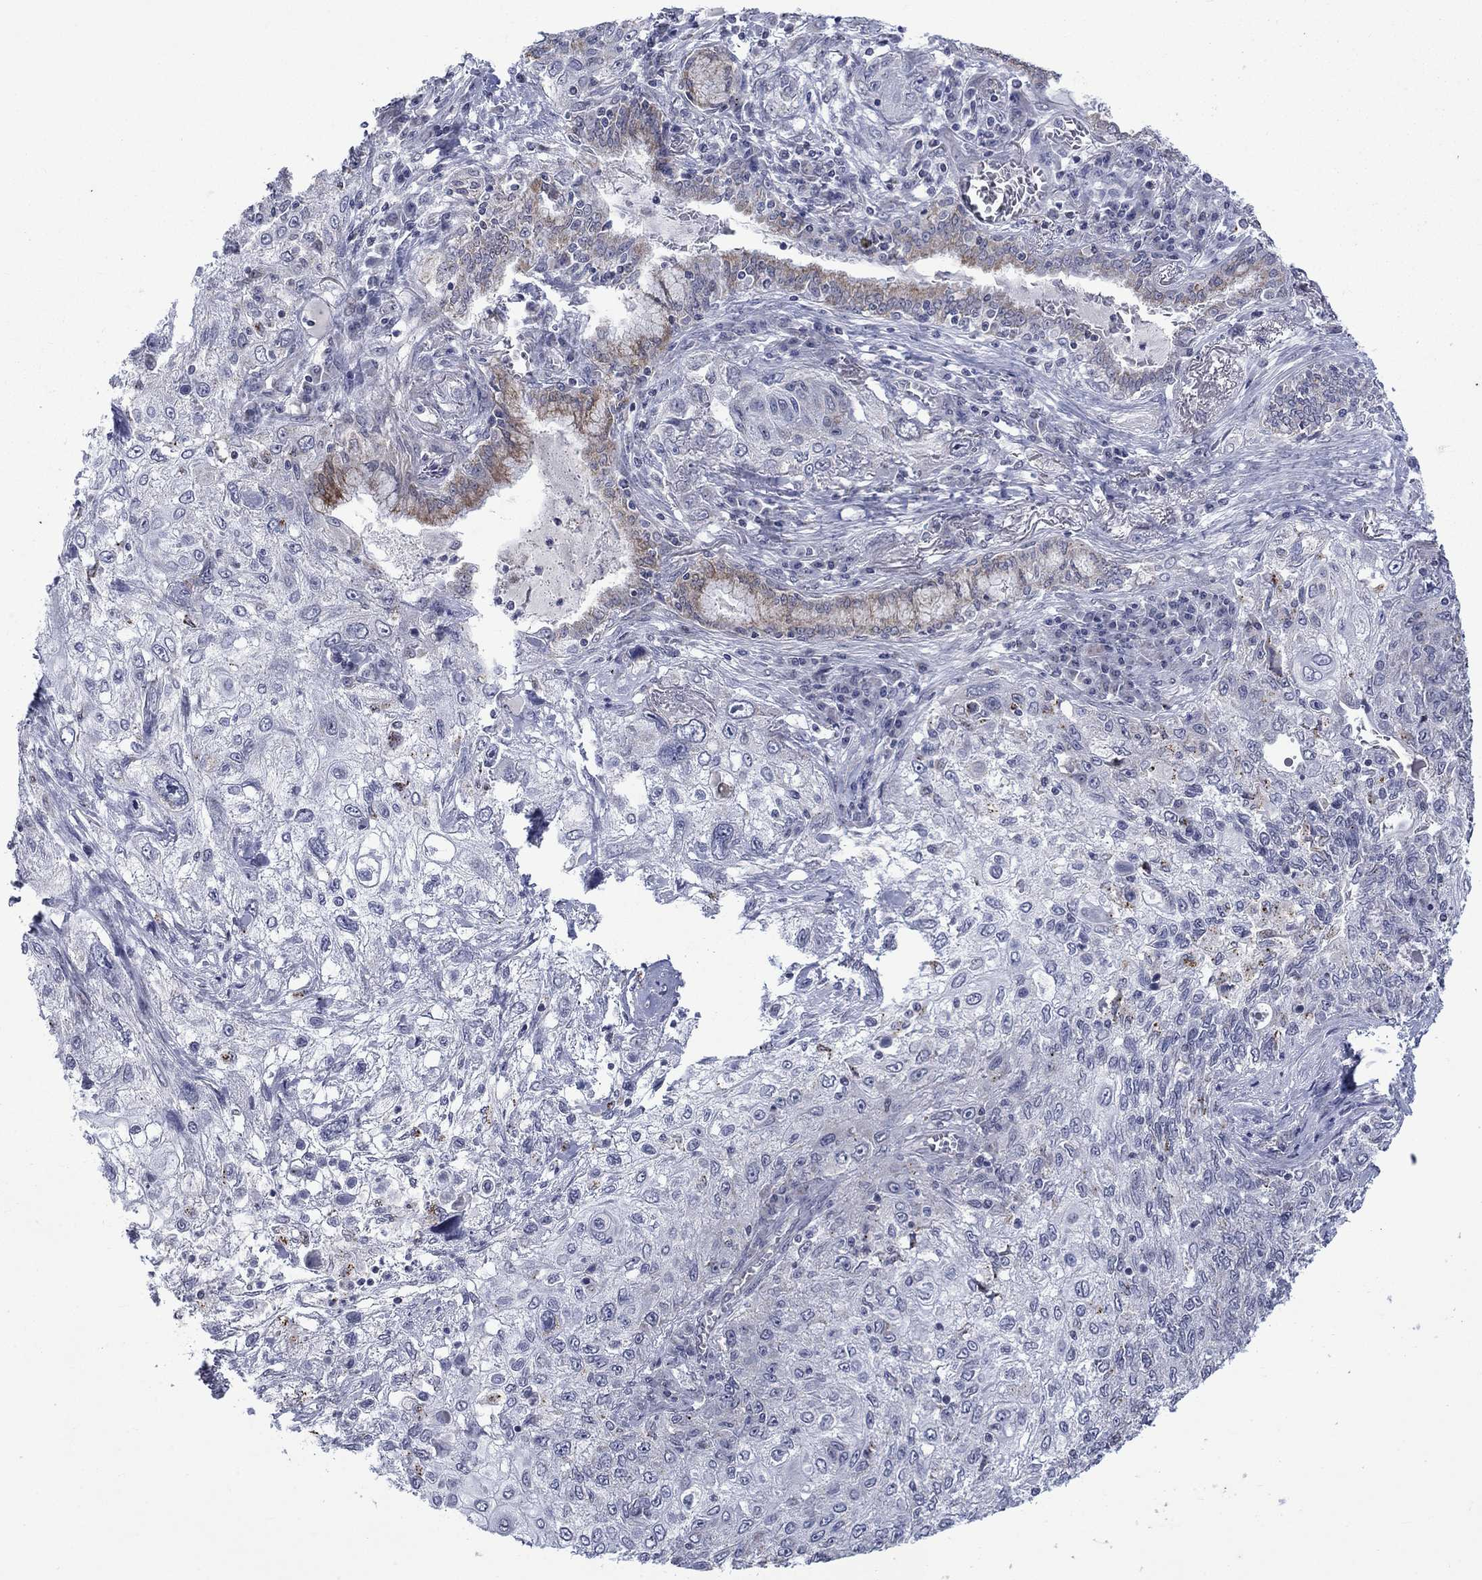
{"staining": {"intensity": "negative", "quantity": "none", "location": "none"}, "tissue": "lung cancer", "cell_type": "Tumor cells", "image_type": "cancer", "snomed": [{"axis": "morphology", "description": "Squamous cell carcinoma, NOS"}, {"axis": "topography", "description": "Lung"}], "caption": "Human lung squamous cell carcinoma stained for a protein using IHC exhibits no positivity in tumor cells.", "gene": "KCNJ16", "patient": {"sex": "female", "age": 69}}